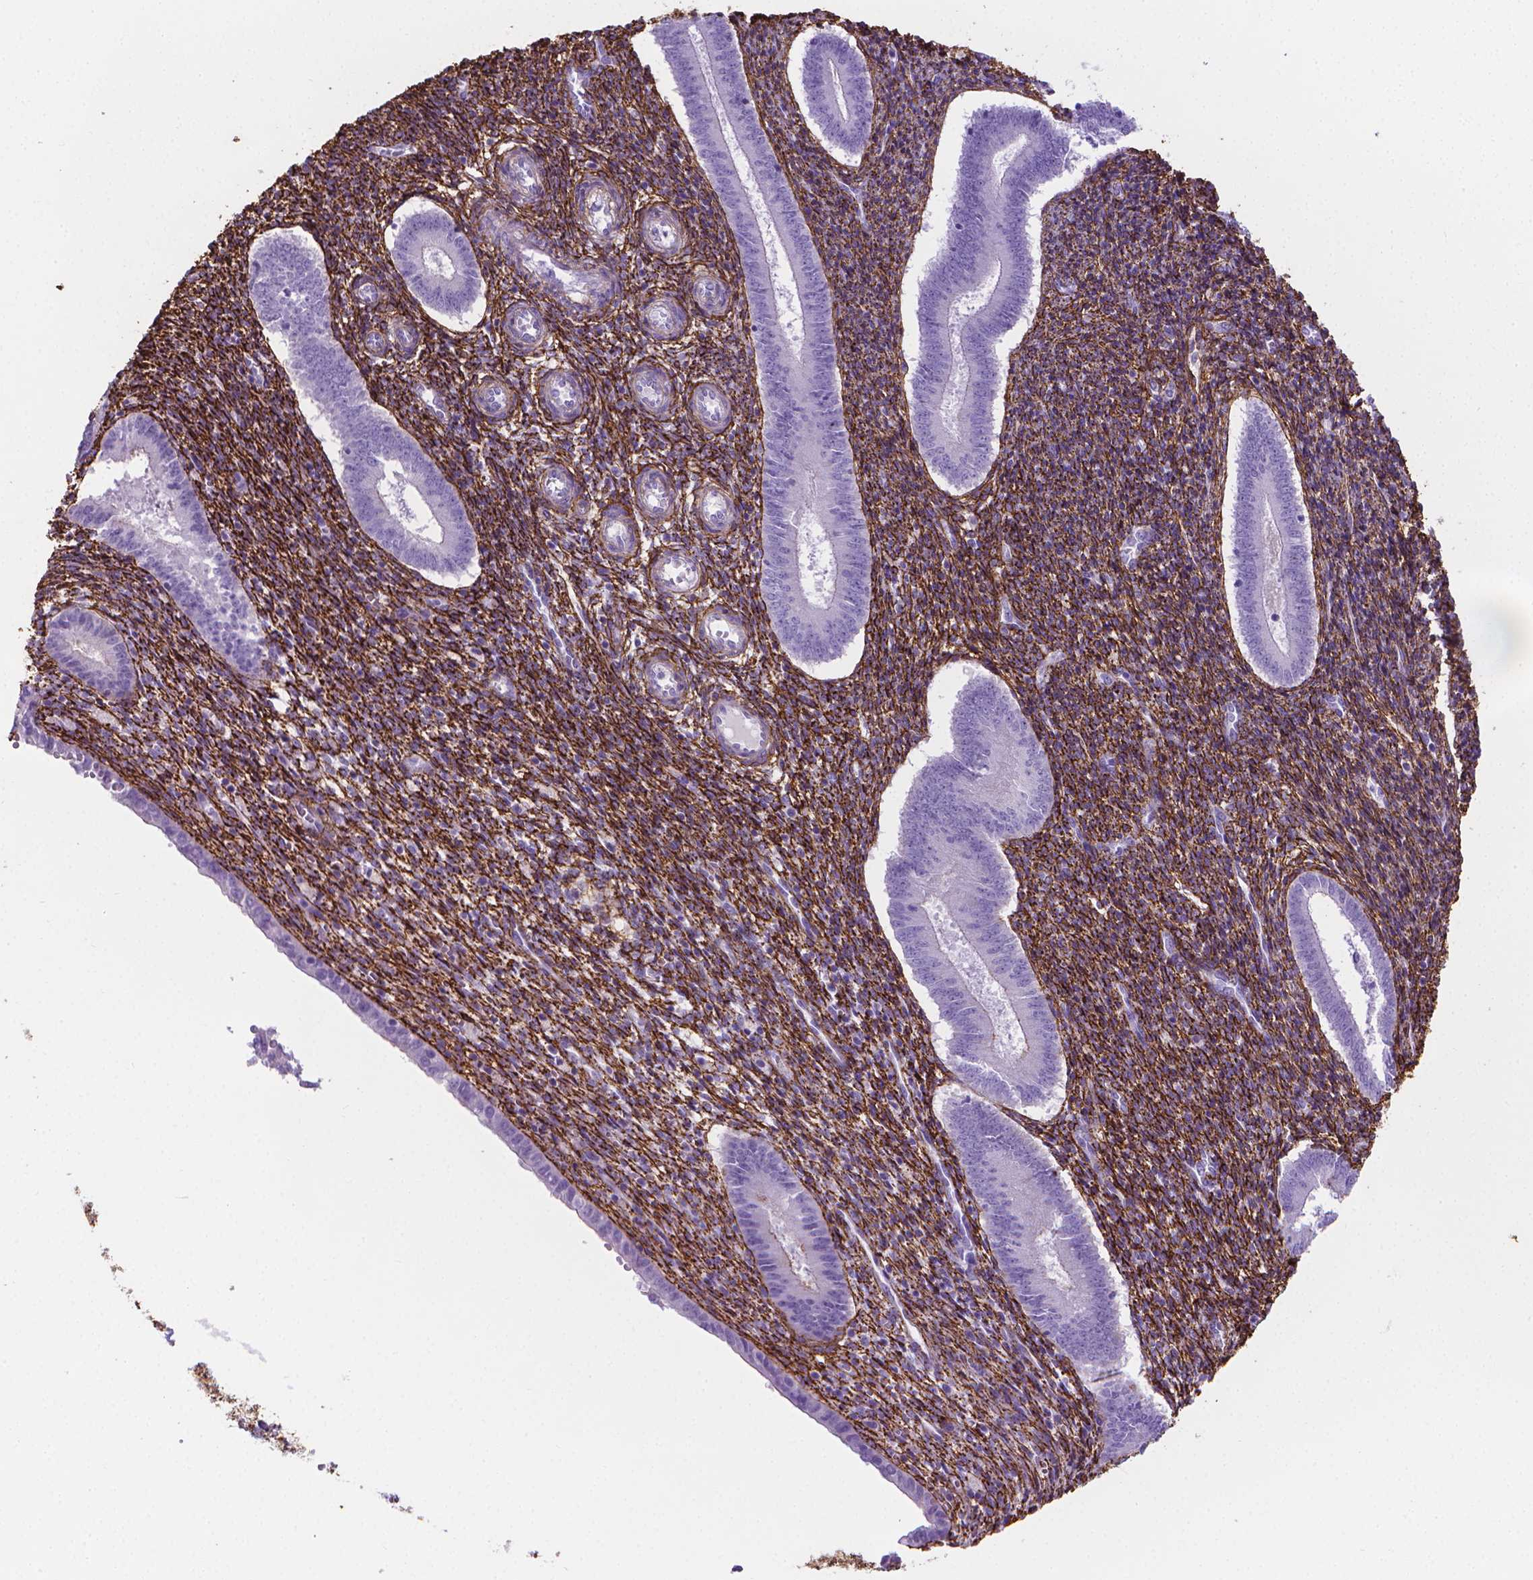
{"staining": {"intensity": "negative", "quantity": "none", "location": "none"}, "tissue": "endometrium", "cell_type": "Cells in endometrial stroma", "image_type": "normal", "snomed": [{"axis": "morphology", "description": "Normal tissue, NOS"}, {"axis": "topography", "description": "Endometrium"}], "caption": "Immunohistochemistry (IHC) of benign human endometrium displays no staining in cells in endometrial stroma. (DAB (3,3'-diaminobenzidine) IHC visualized using brightfield microscopy, high magnification).", "gene": "MFAP2", "patient": {"sex": "female", "age": 25}}